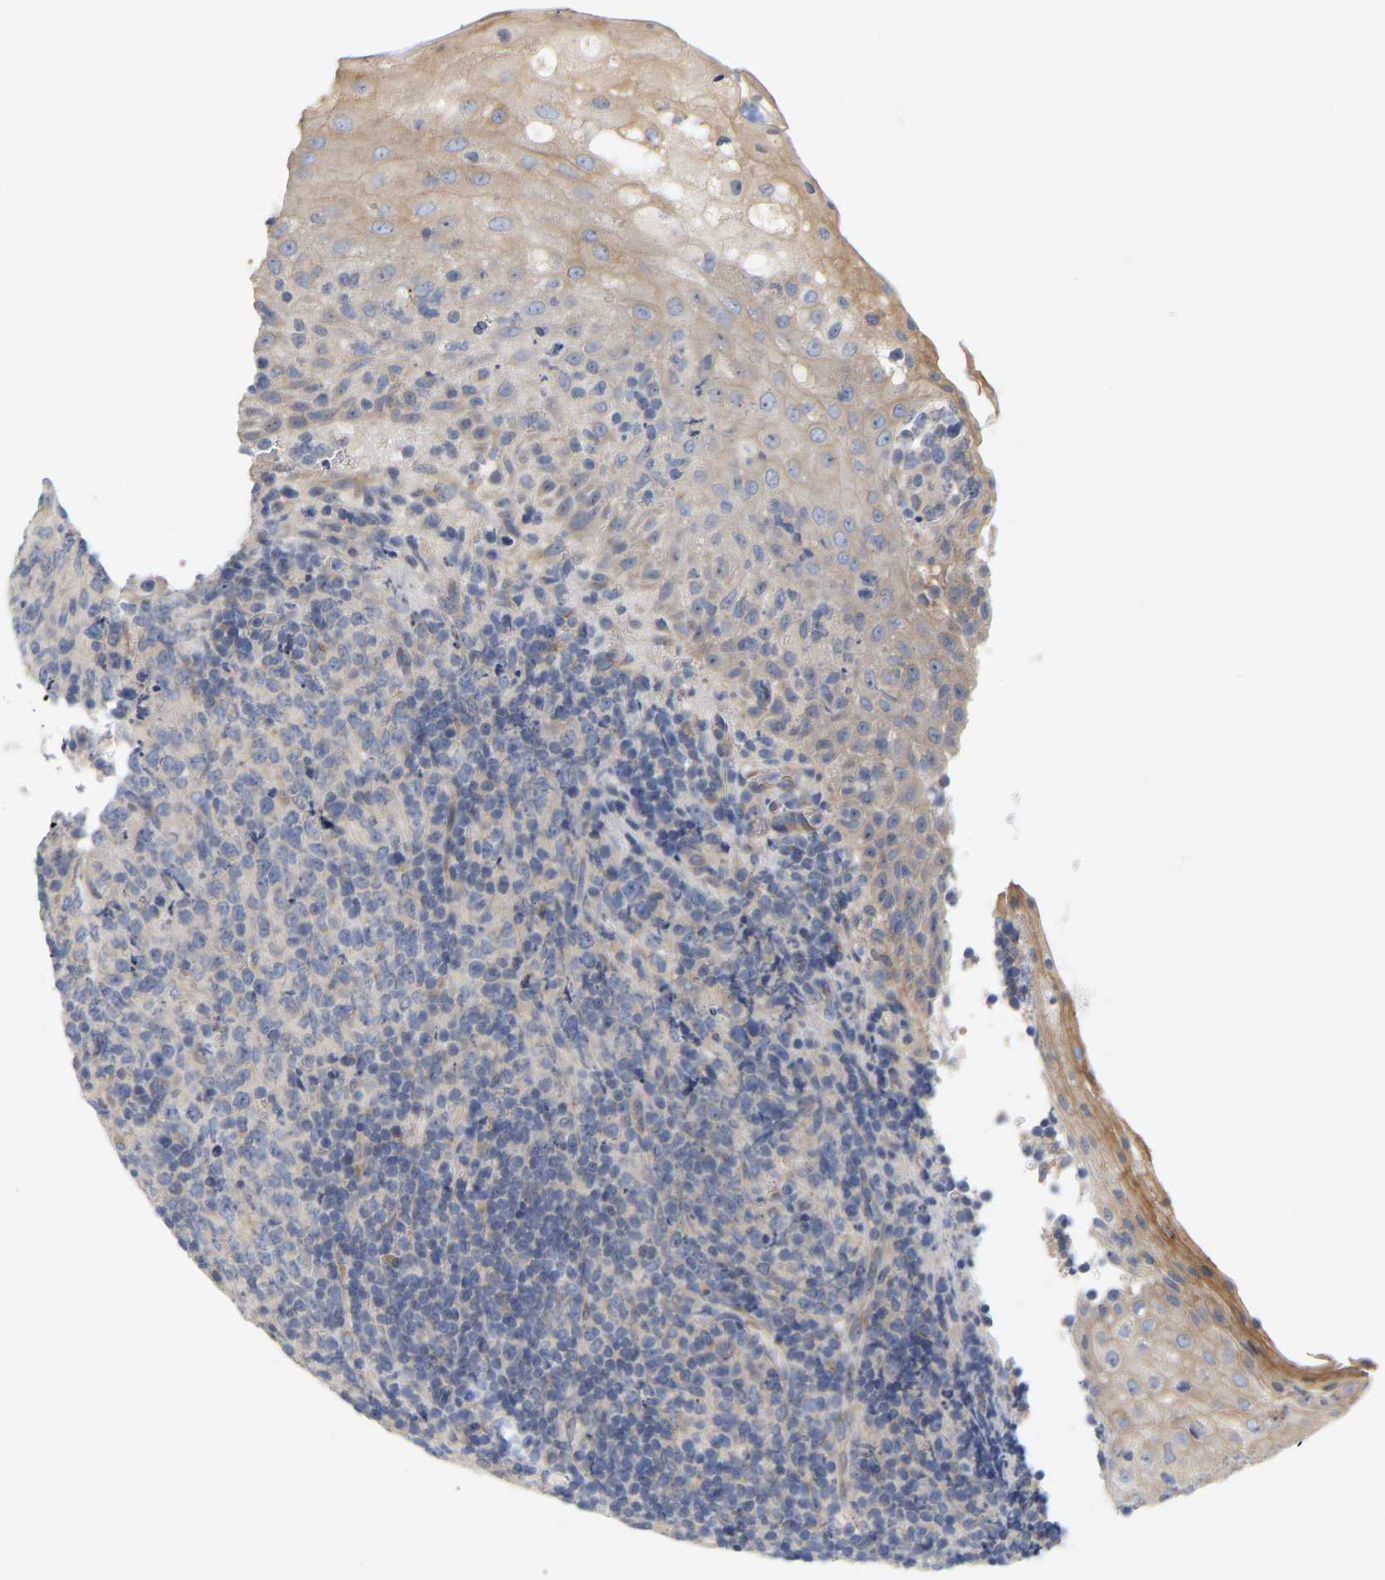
{"staining": {"intensity": "negative", "quantity": "none", "location": "none"}, "tissue": "lymphoma", "cell_type": "Tumor cells", "image_type": "cancer", "snomed": [{"axis": "morphology", "description": "Malignant lymphoma, non-Hodgkin's type, High grade"}, {"axis": "topography", "description": "Tonsil"}], "caption": "Human lymphoma stained for a protein using immunohistochemistry (IHC) shows no positivity in tumor cells.", "gene": "MINDY4", "patient": {"sex": "female", "age": 36}}